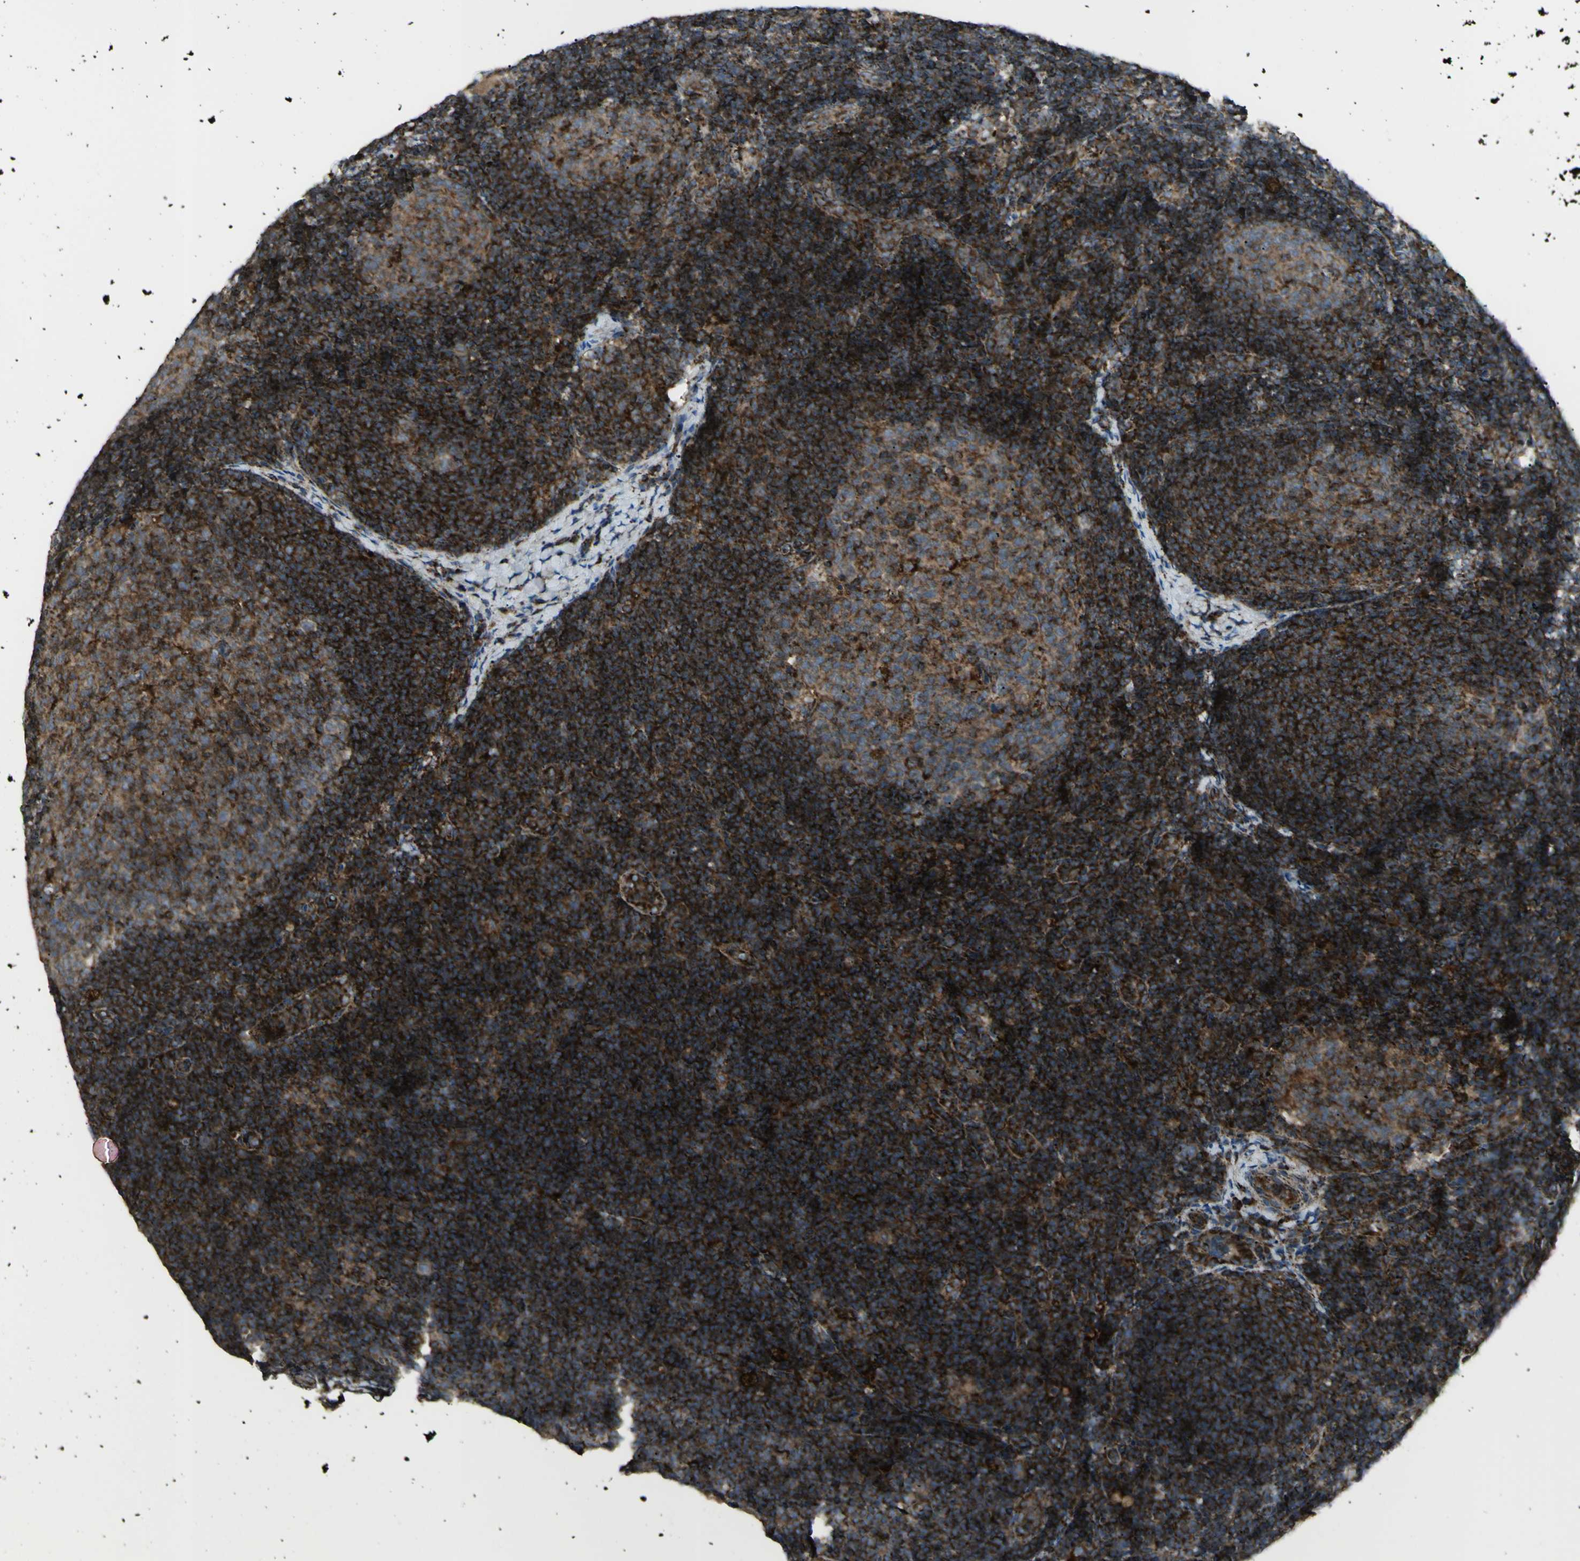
{"staining": {"intensity": "strong", "quantity": ">75%", "location": "cytoplasmic/membranous"}, "tissue": "lymph node", "cell_type": "Germinal center cells", "image_type": "normal", "snomed": [{"axis": "morphology", "description": "Normal tissue, NOS"}, {"axis": "topography", "description": "Lymph node"}], "caption": "High-magnification brightfield microscopy of benign lymph node stained with DAB (3,3'-diaminobenzidine) (brown) and counterstained with hematoxylin (blue). germinal center cells exhibit strong cytoplasmic/membranous expression is identified in about>75% of cells. The protein of interest is shown in brown color, while the nuclei are stained blue.", "gene": "CYB5R1", "patient": {"sex": "female", "age": 14}}